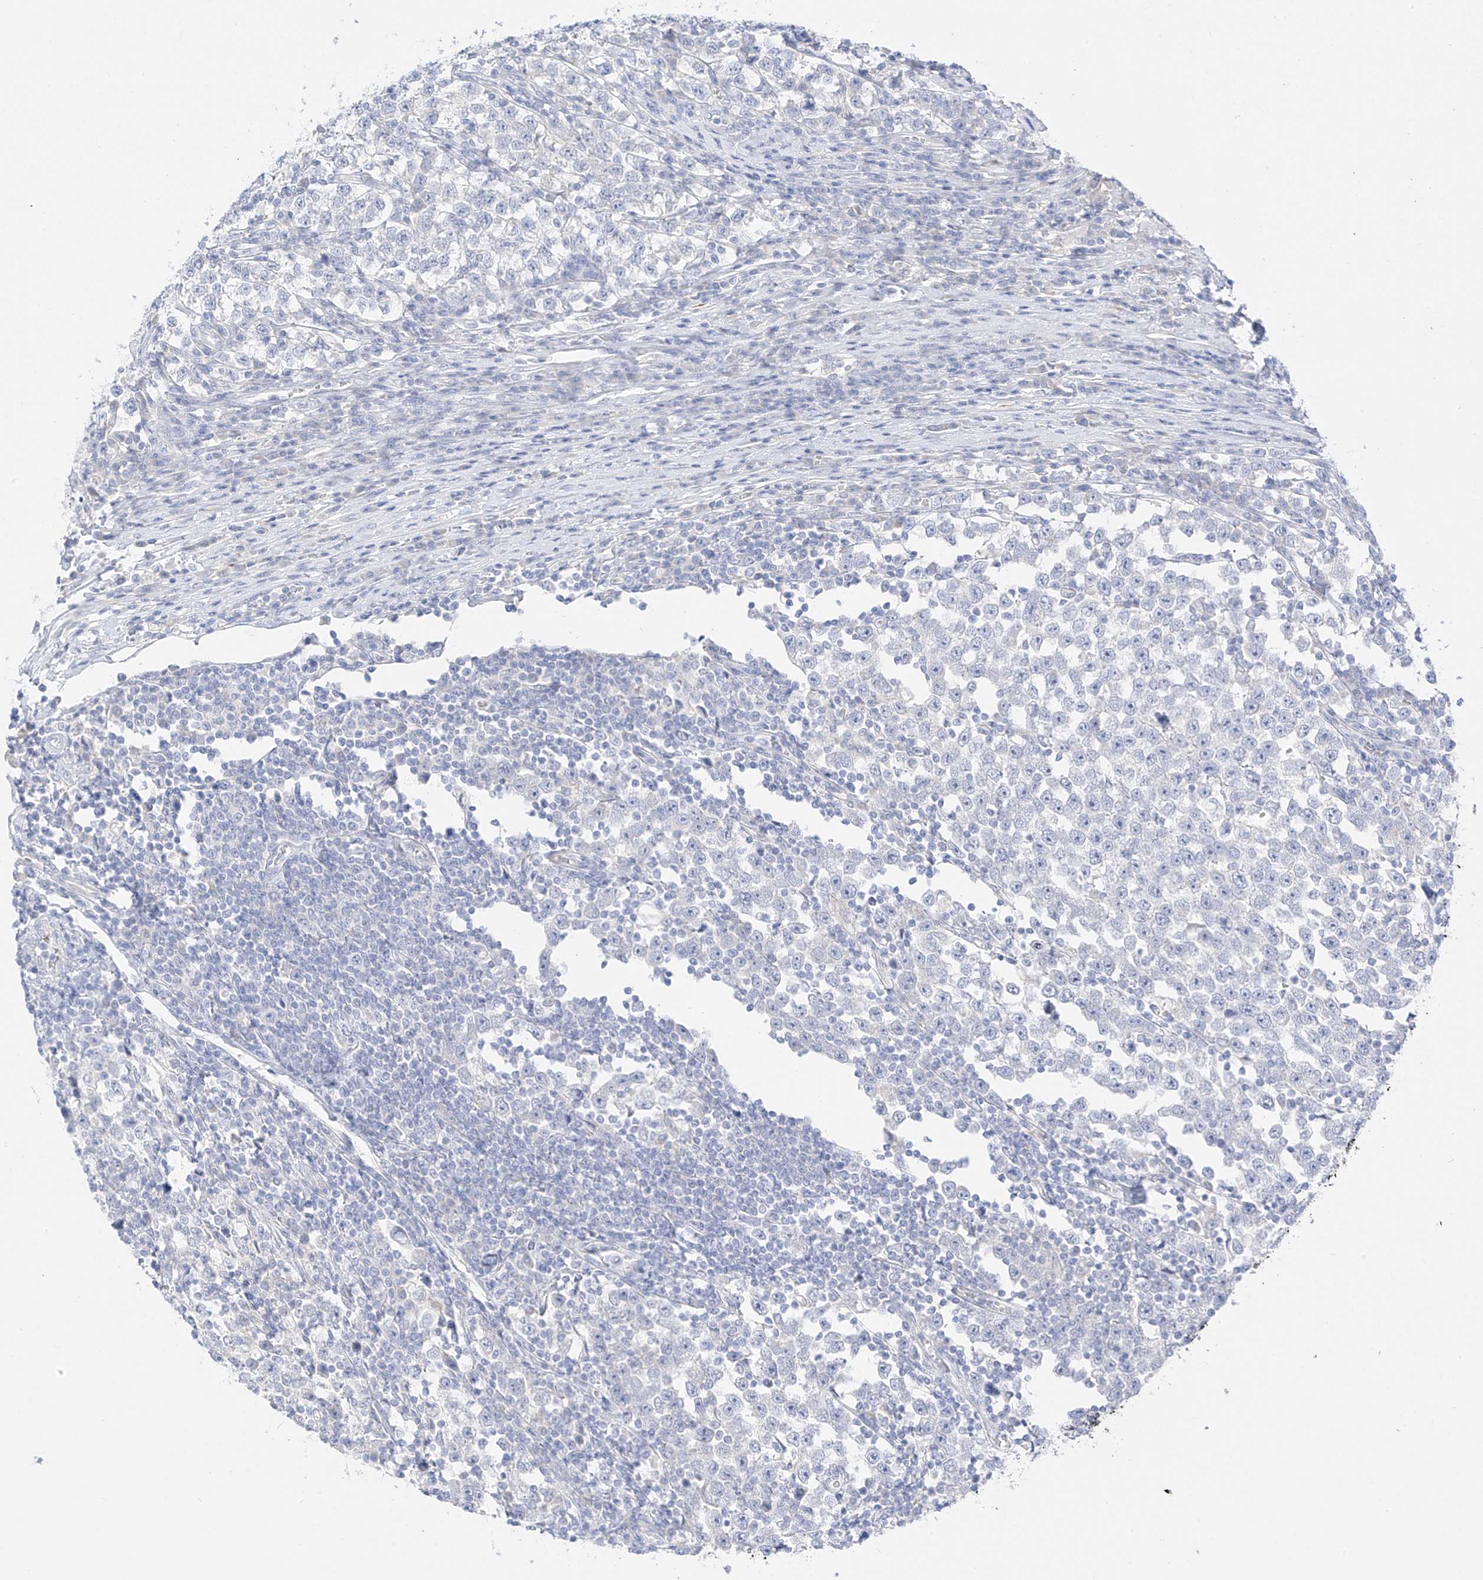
{"staining": {"intensity": "negative", "quantity": "none", "location": "none"}, "tissue": "testis cancer", "cell_type": "Tumor cells", "image_type": "cancer", "snomed": [{"axis": "morphology", "description": "Normal tissue, NOS"}, {"axis": "morphology", "description": "Seminoma, NOS"}, {"axis": "topography", "description": "Testis"}], "caption": "This is an immunohistochemistry (IHC) photomicrograph of human seminoma (testis). There is no positivity in tumor cells.", "gene": "ST3GAL5", "patient": {"sex": "male", "age": 43}}